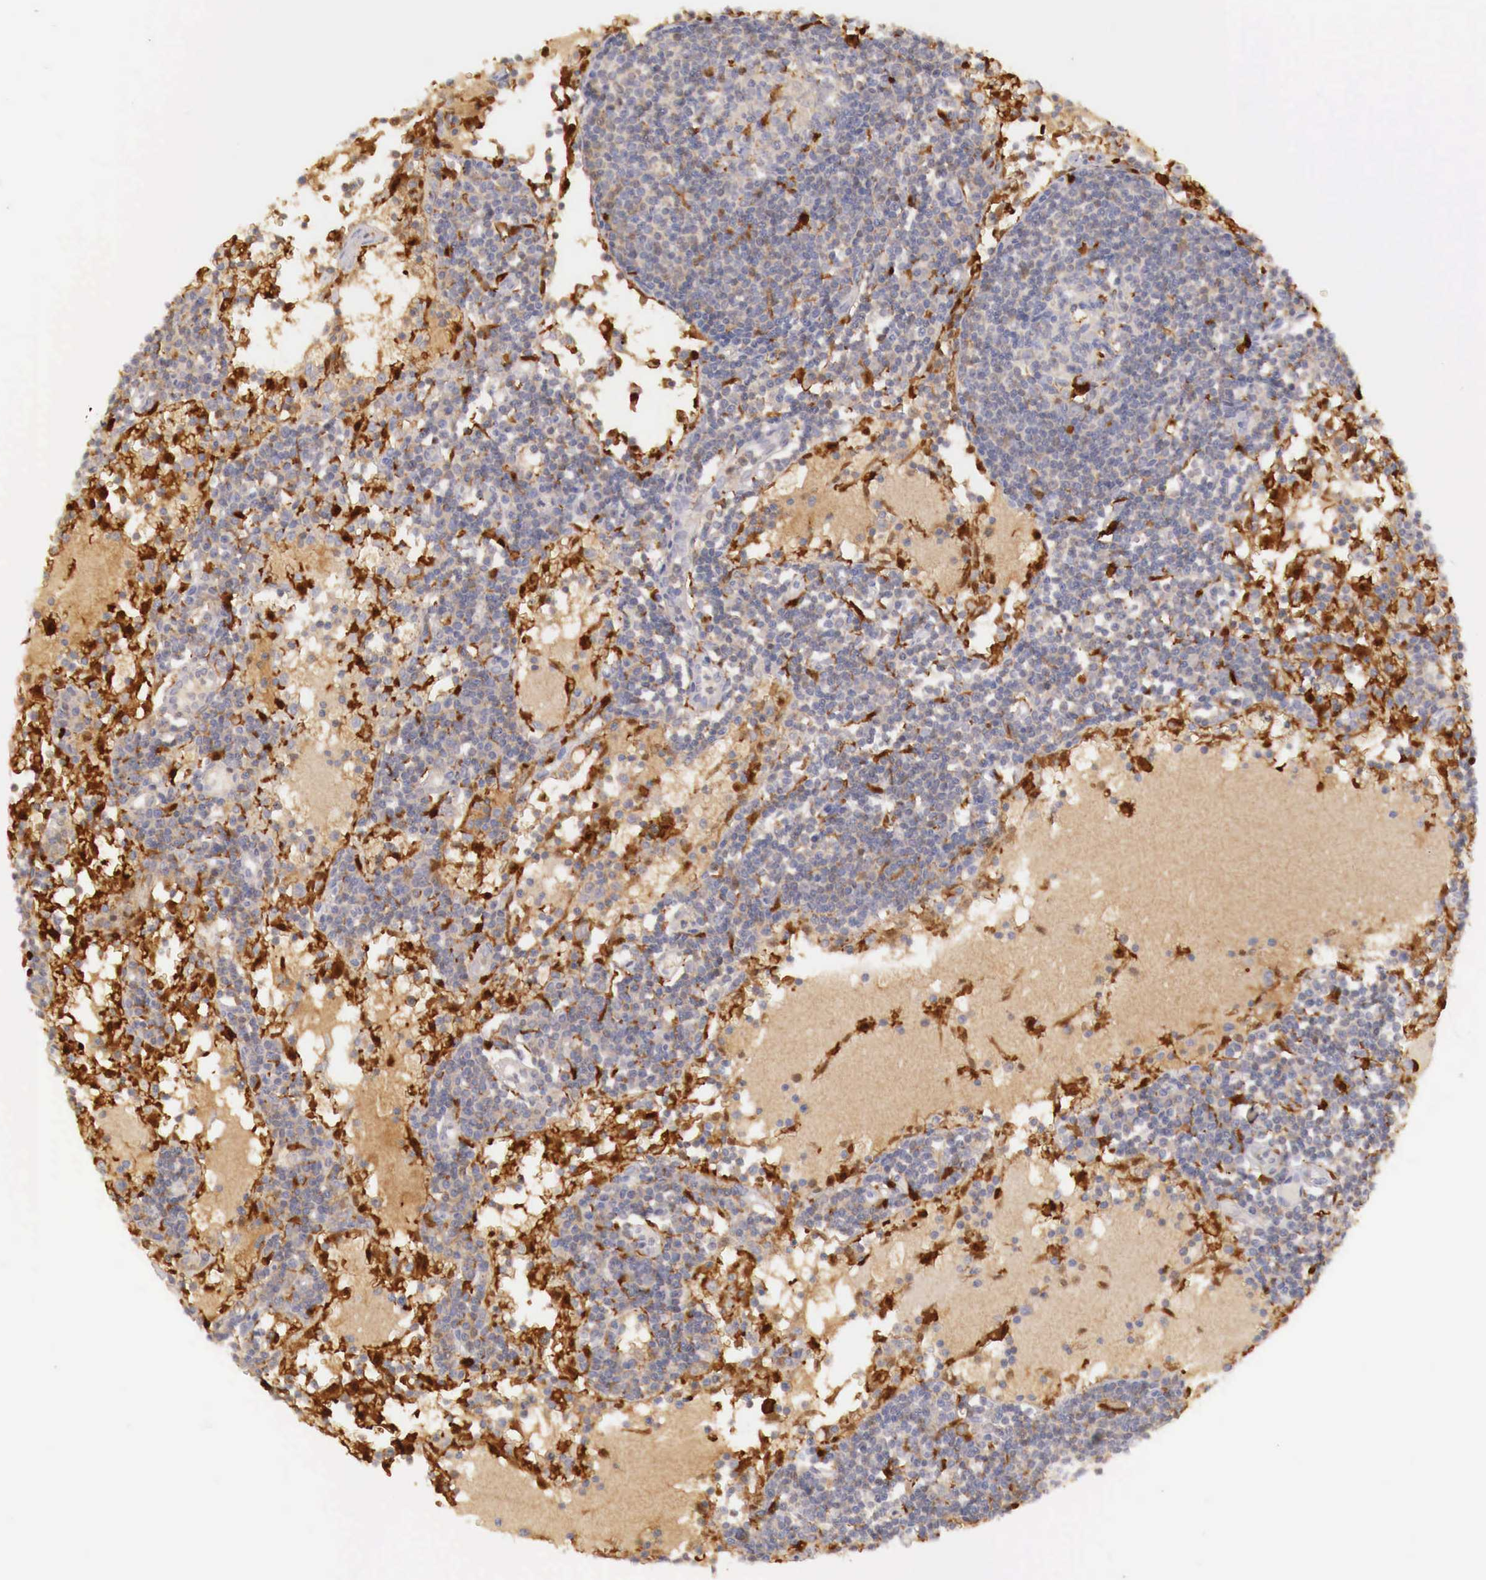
{"staining": {"intensity": "moderate", "quantity": "<25%", "location": "cytoplasmic/membranous"}, "tissue": "lymph node", "cell_type": "Germinal center cells", "image_type": "normal", "snomed": [{"axis": "morphology", "description": "Normal tissue, NOS"}, {"axis": "topography", "description": "Lymph node"}], "caption": "IHC photomicrograph of benign lymph node stained for a protein (brown), which exhibits low levels of moderate cytoplasmic/membranous expression in approximately <25% of germinal center cells.", "gene": "RENBP", "patient": {"sex": "female", "age": 55}}